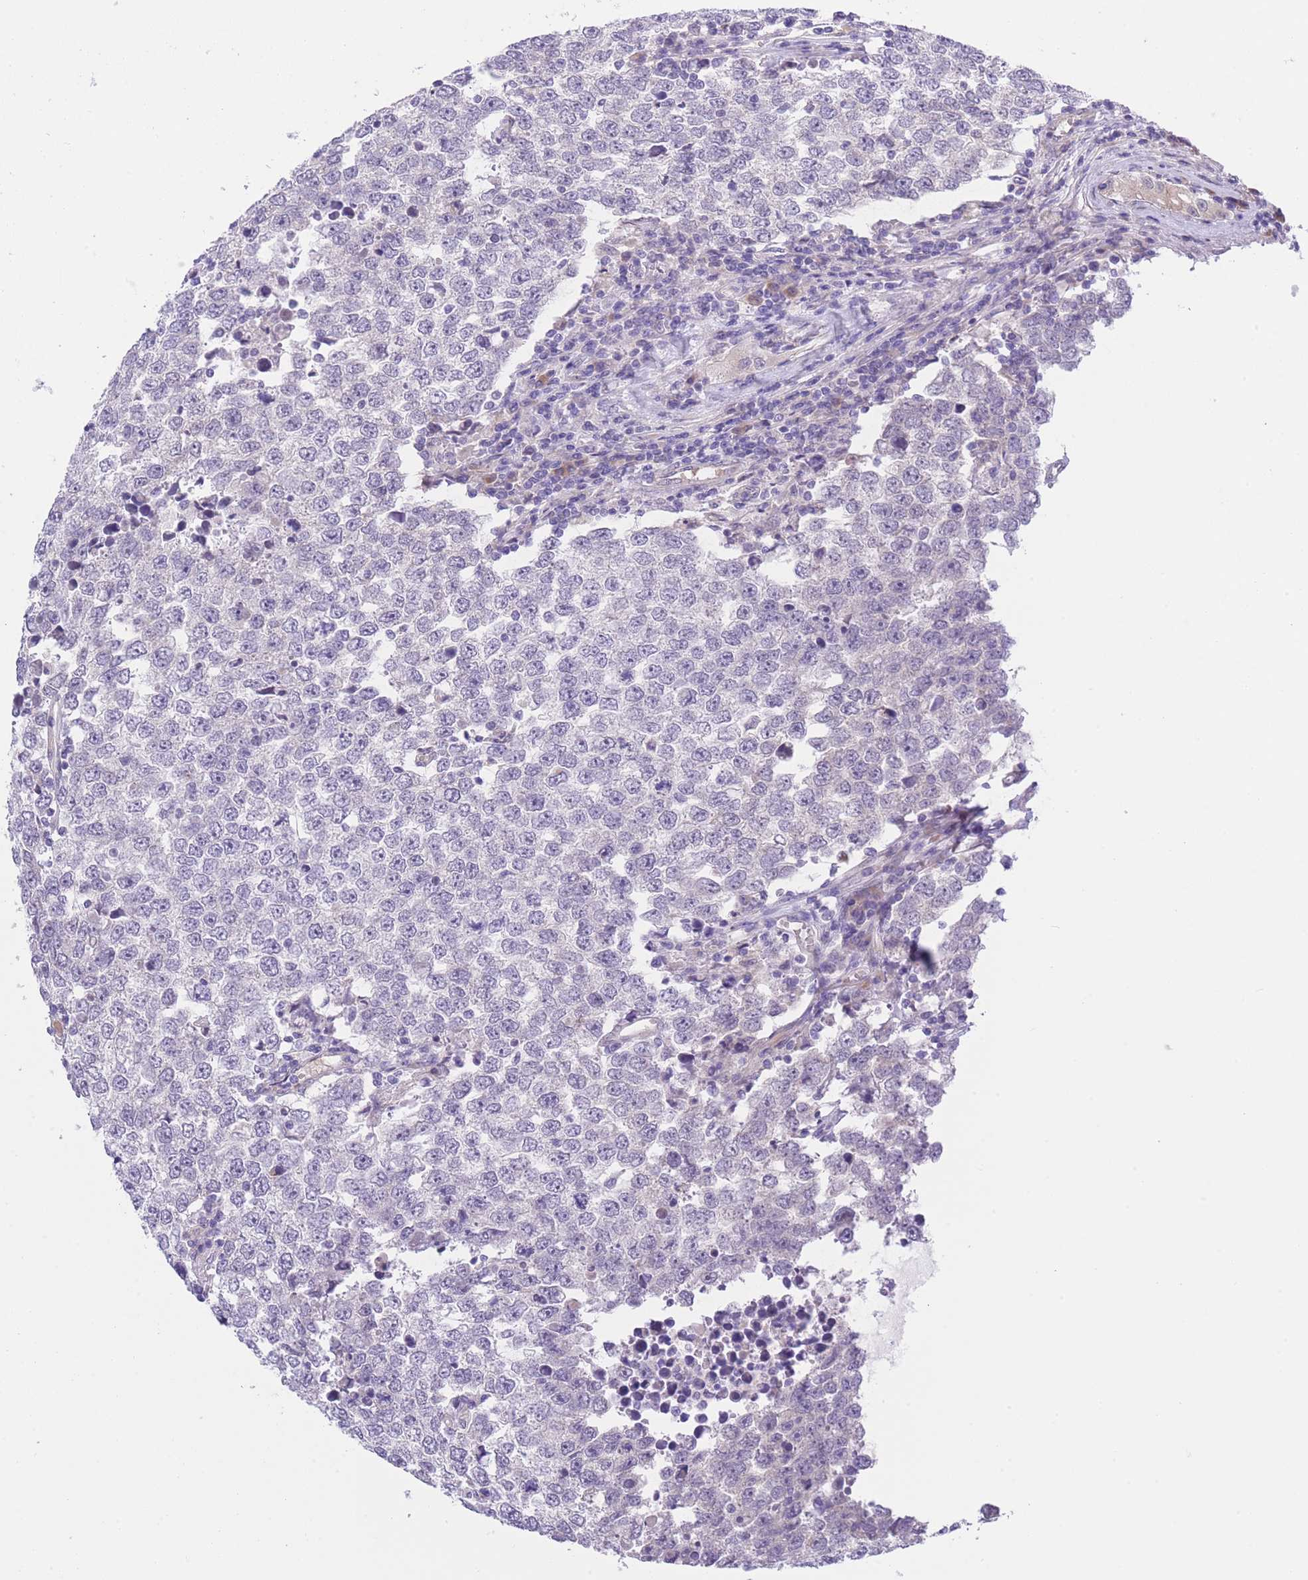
{"staining": {"intensity": "negative", "quantity": "none", "location": "none"}, "tissue": "testis cancer", "cell_type": "Tumor cells", "image_type": "cancer", "snomed": [{"axis": "morphology", "description": "Seminoma, NOS"}, {"axis": "morphology", "description": "Carcinoma, Embryonal, NOS"}, {"axis": "topography", "description": "Testis"}], "caption": "There is no significant positivity in tumor cells of testis cancer. The staining is performed using DAB (3,3'-diaminobenzidine) brown chromogen with nuclei counter-stained in using hematoxylin.", "gene": "WWOX", "patient": {"sex": "male", "age": 28}}